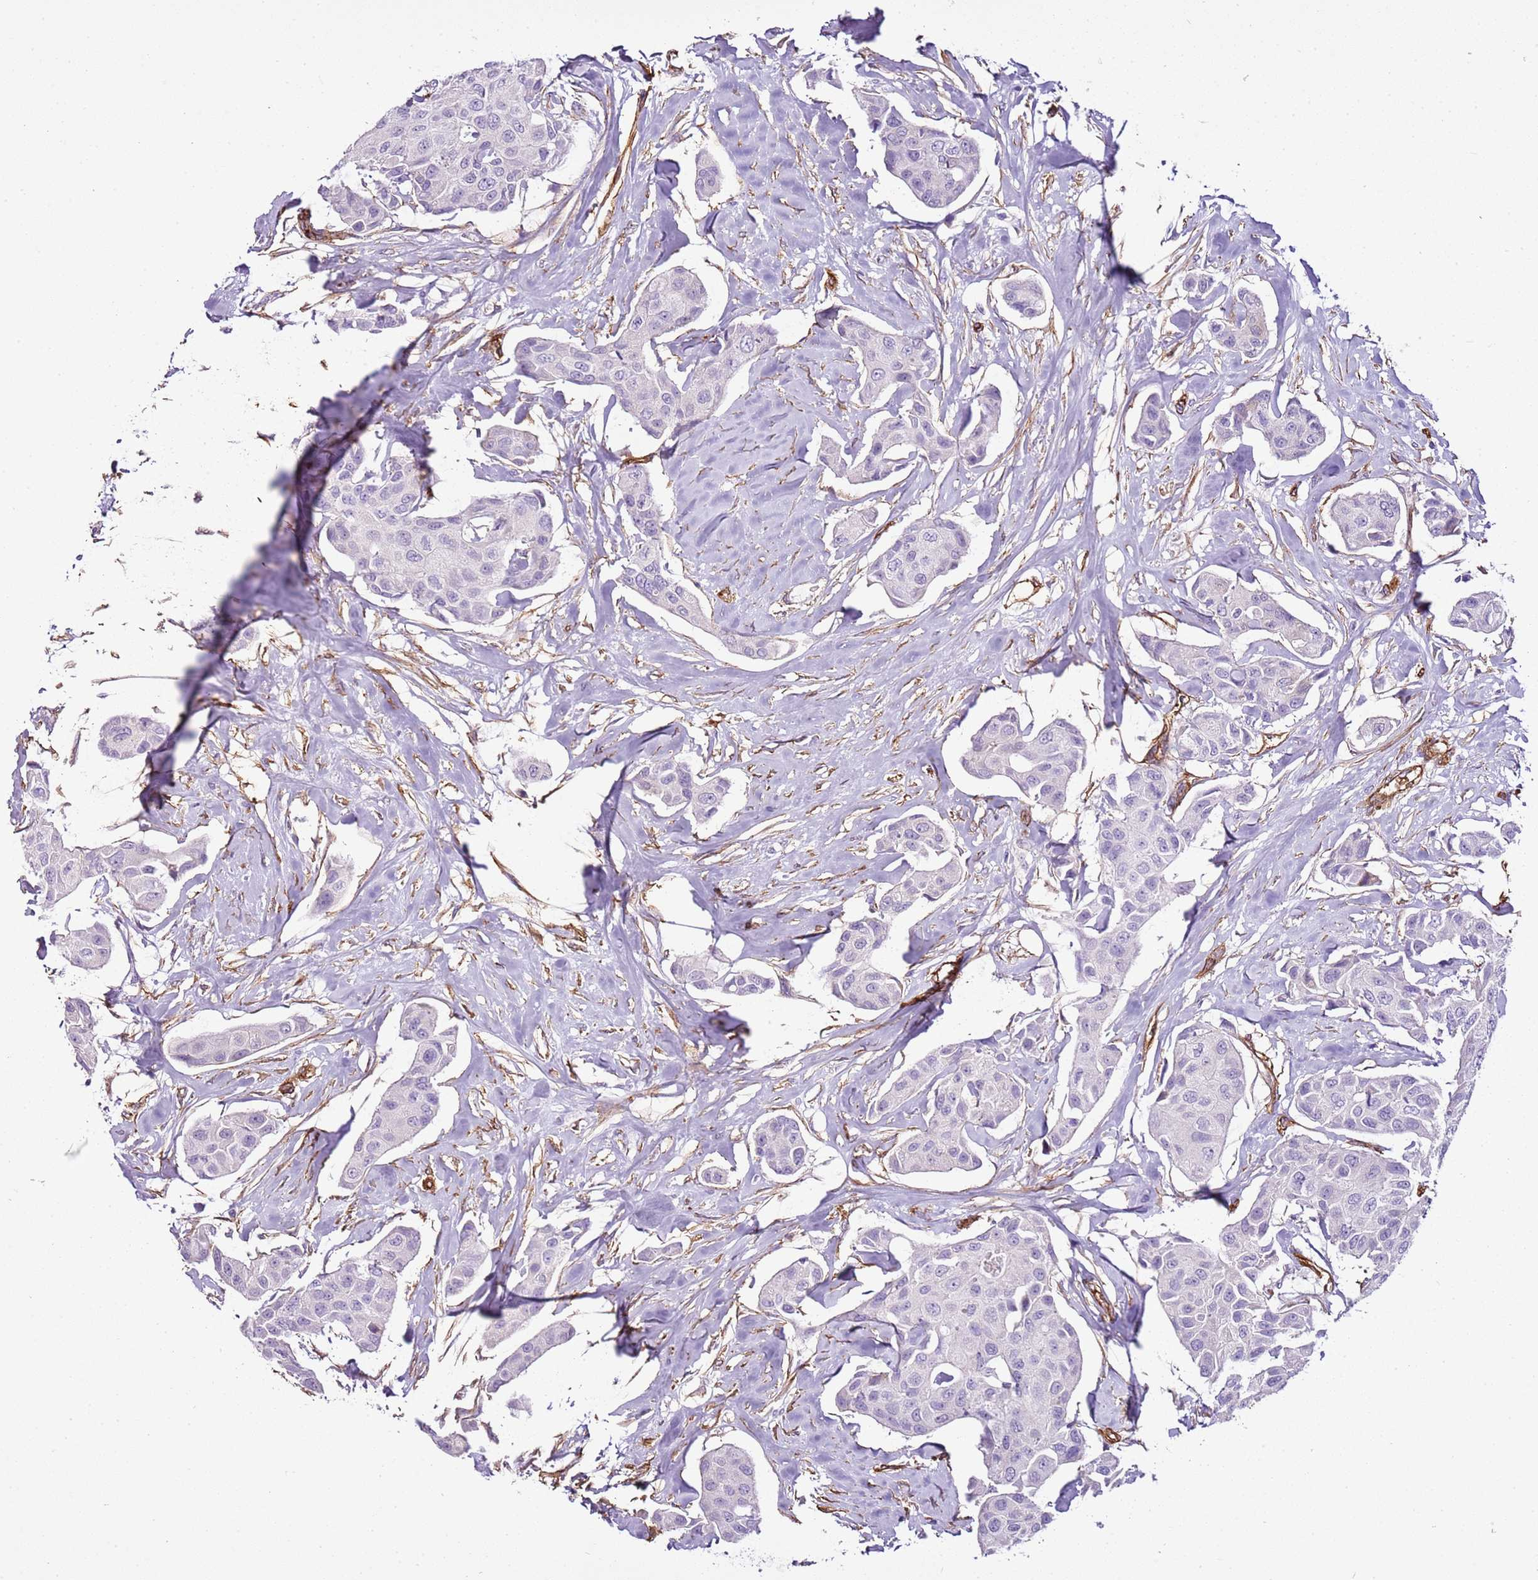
{"staining": {"intensity": "negative", "quantity": "none", "location": "none"}, "tissue": "breast cancer", "cell_type": "Tumor cells", "image_type": "cancer", "snomed": [{"axis": "morphology", "description": "Duct carcinoma"}, {"axis": "topography", "description": "Breast"}, {"axis": "topography", "description": "Lymph node"}], "caption": "Tumor cells are negative for protein expression in human breast invasive ductal carcinoma. (DAB (3,3'-diaminobenzidine) immunohistochemistry with hematoxylin counter stain).", "gene": "CTDSPL", "patient": {"sex": "female", "age": 80}}